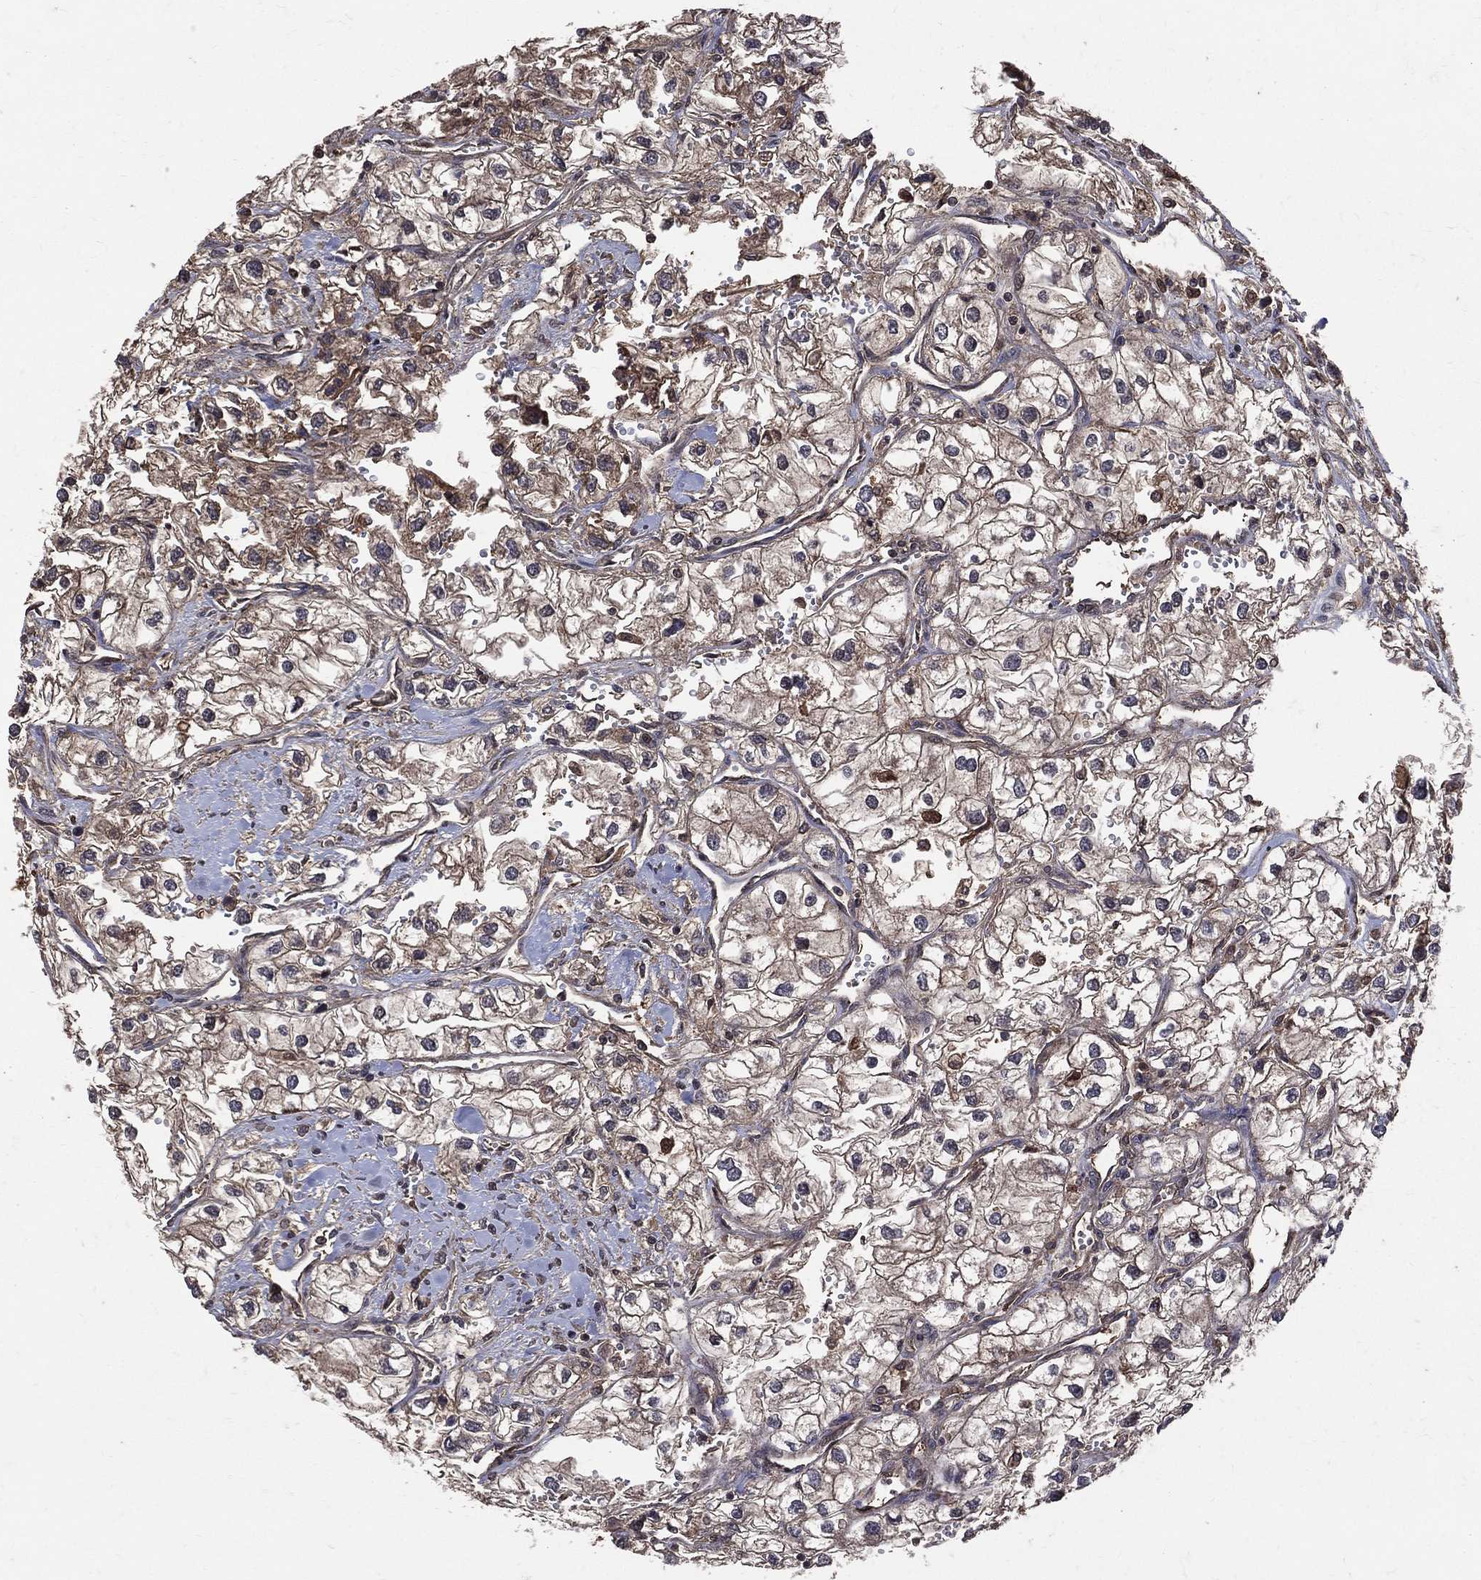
{"staining": {"intensity": "moderate", "quantity": "25%-75%", "location": "cytoplasmic/membranous"}, "tissue": "renal cancer", "cell_type": "Tumor cells", "image_type": "cancer", "snomed": [{"axis": "morphology", "description": "Adenocarcinoma, NOS"}, {"axis": "topography", "description": "Kidney"}], "caption": "Renal cancer stained with DAB immunohistochemistry (IHC) demonstrates medium levels of moderate cytoplasmic/membranous staining in approximately 25%-75% of tumor cells.", "gene": "DPYSL2", "patient": {"sex": "male", "age": 59}}